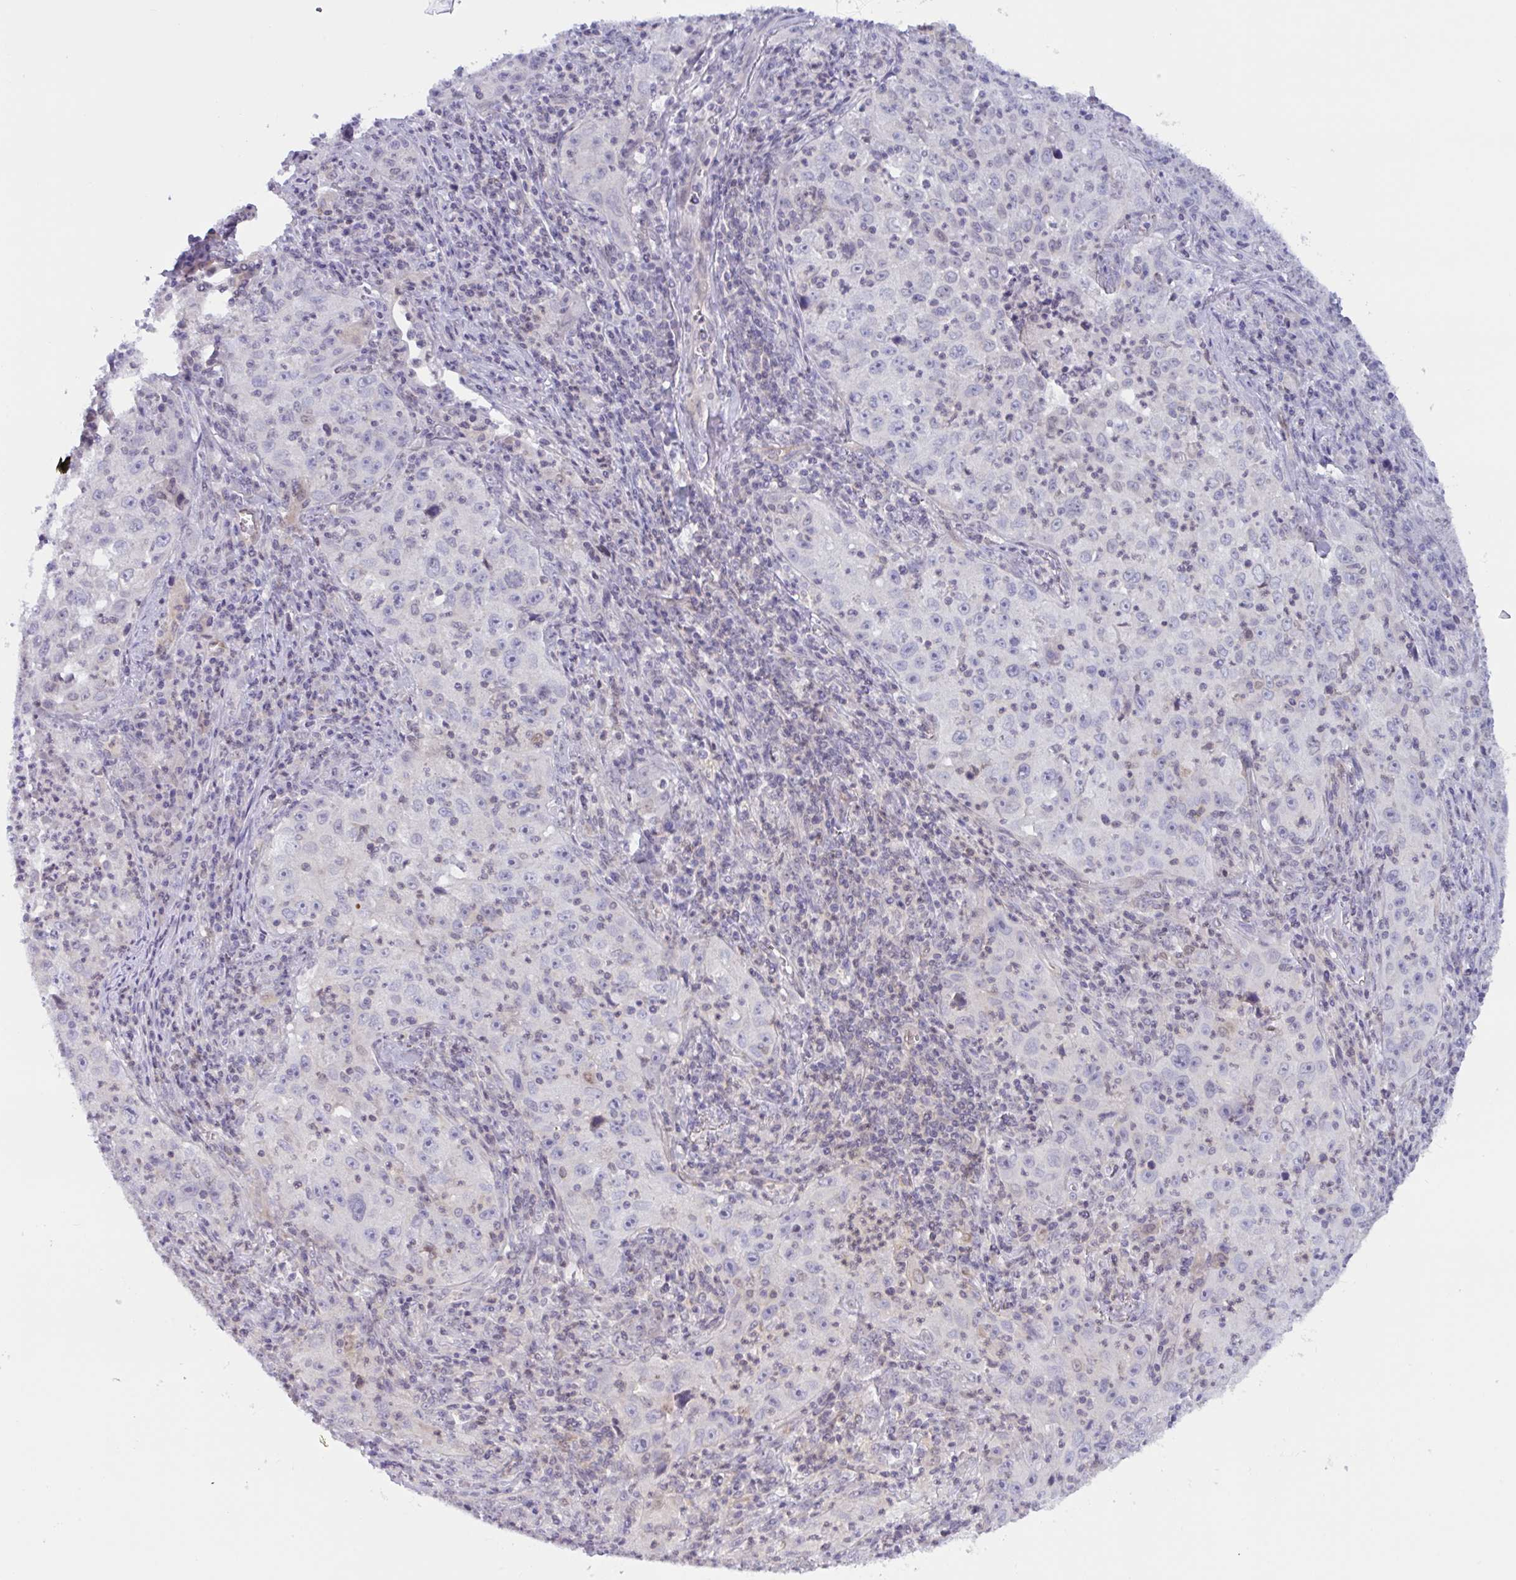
{"staining": {"intensity": "negative", "quantity": "none", "location": "none"}, "tissue": "lung cancer", "cell_type": "Tumor cells", "image_type": "cancer", "snomed": [{"axis": "morphology", "description": "Squamous cell carcinoma, NOS"}, {"axis": "topography", "description": "Lung"}], "caption": "DAB (3,3'-diaminobenzidine) immunohistochemical staining of human squamous cell carcinoma (lung) displays no significant expression in tumor cells.", "gene": "TANK", "patient": {"sex": "male", "age": 71}}